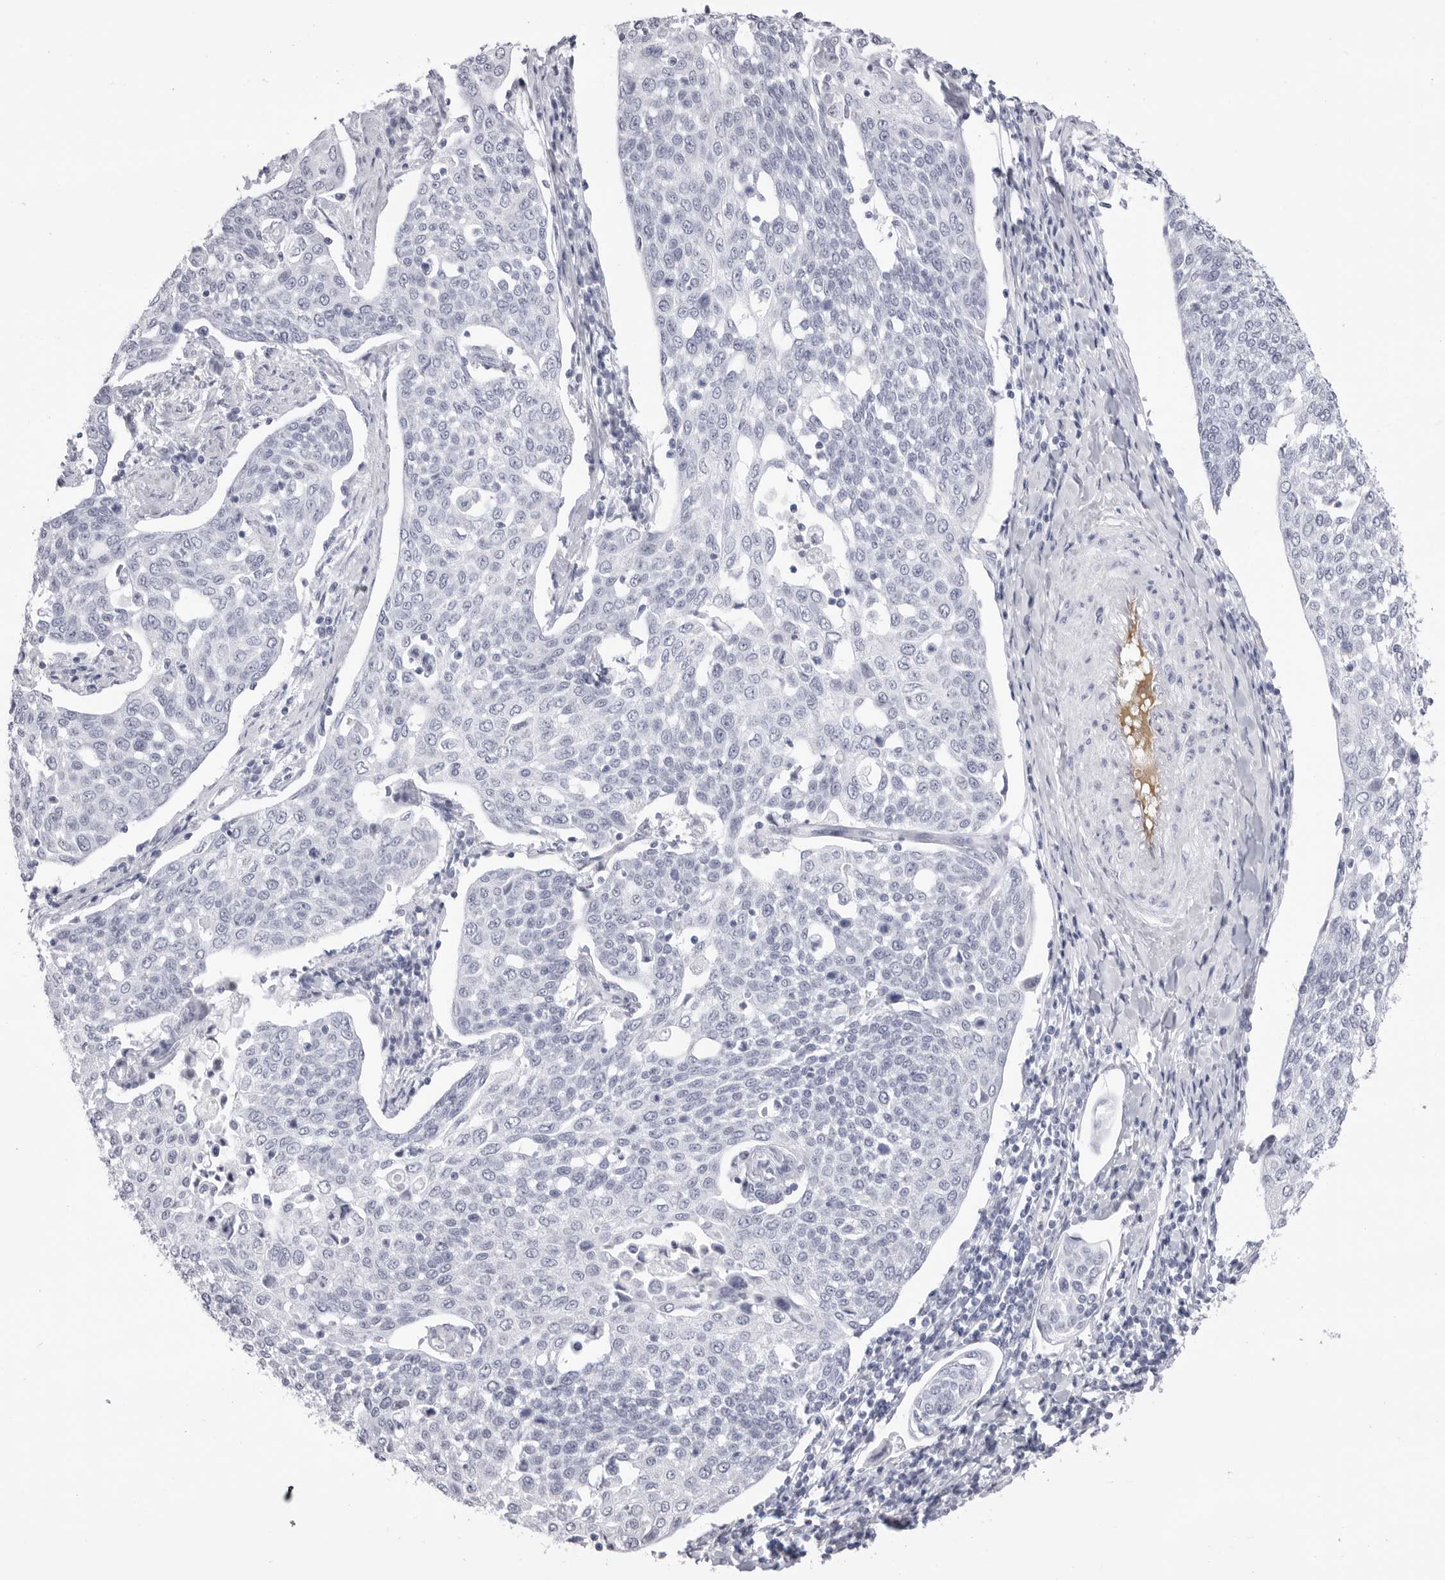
{"staining": {"intensity": "negative", "quantity": "none", "location": "none"}, "tissue": "cervical cancer", "cell_type": "Tumor cells", "image_type": "cancer", "snomed": [{"axis": "morphology", "description": "Squamous cell carcinoma, NOS"}, {"axis": "topography", "description": "Cervix"}], "caption": "IHC micrograph of neoplastic tissue: human cervical squamous cell carcinoma stained with DAB displays no significant protein staining in tumor cells. Brightfield microscopy of IHC stained with DAB (brown) and hematoxylin (blue), captured at high magnification.", "gene": "TSSK1B", "patient": {"sex": "female", "age": 34}}